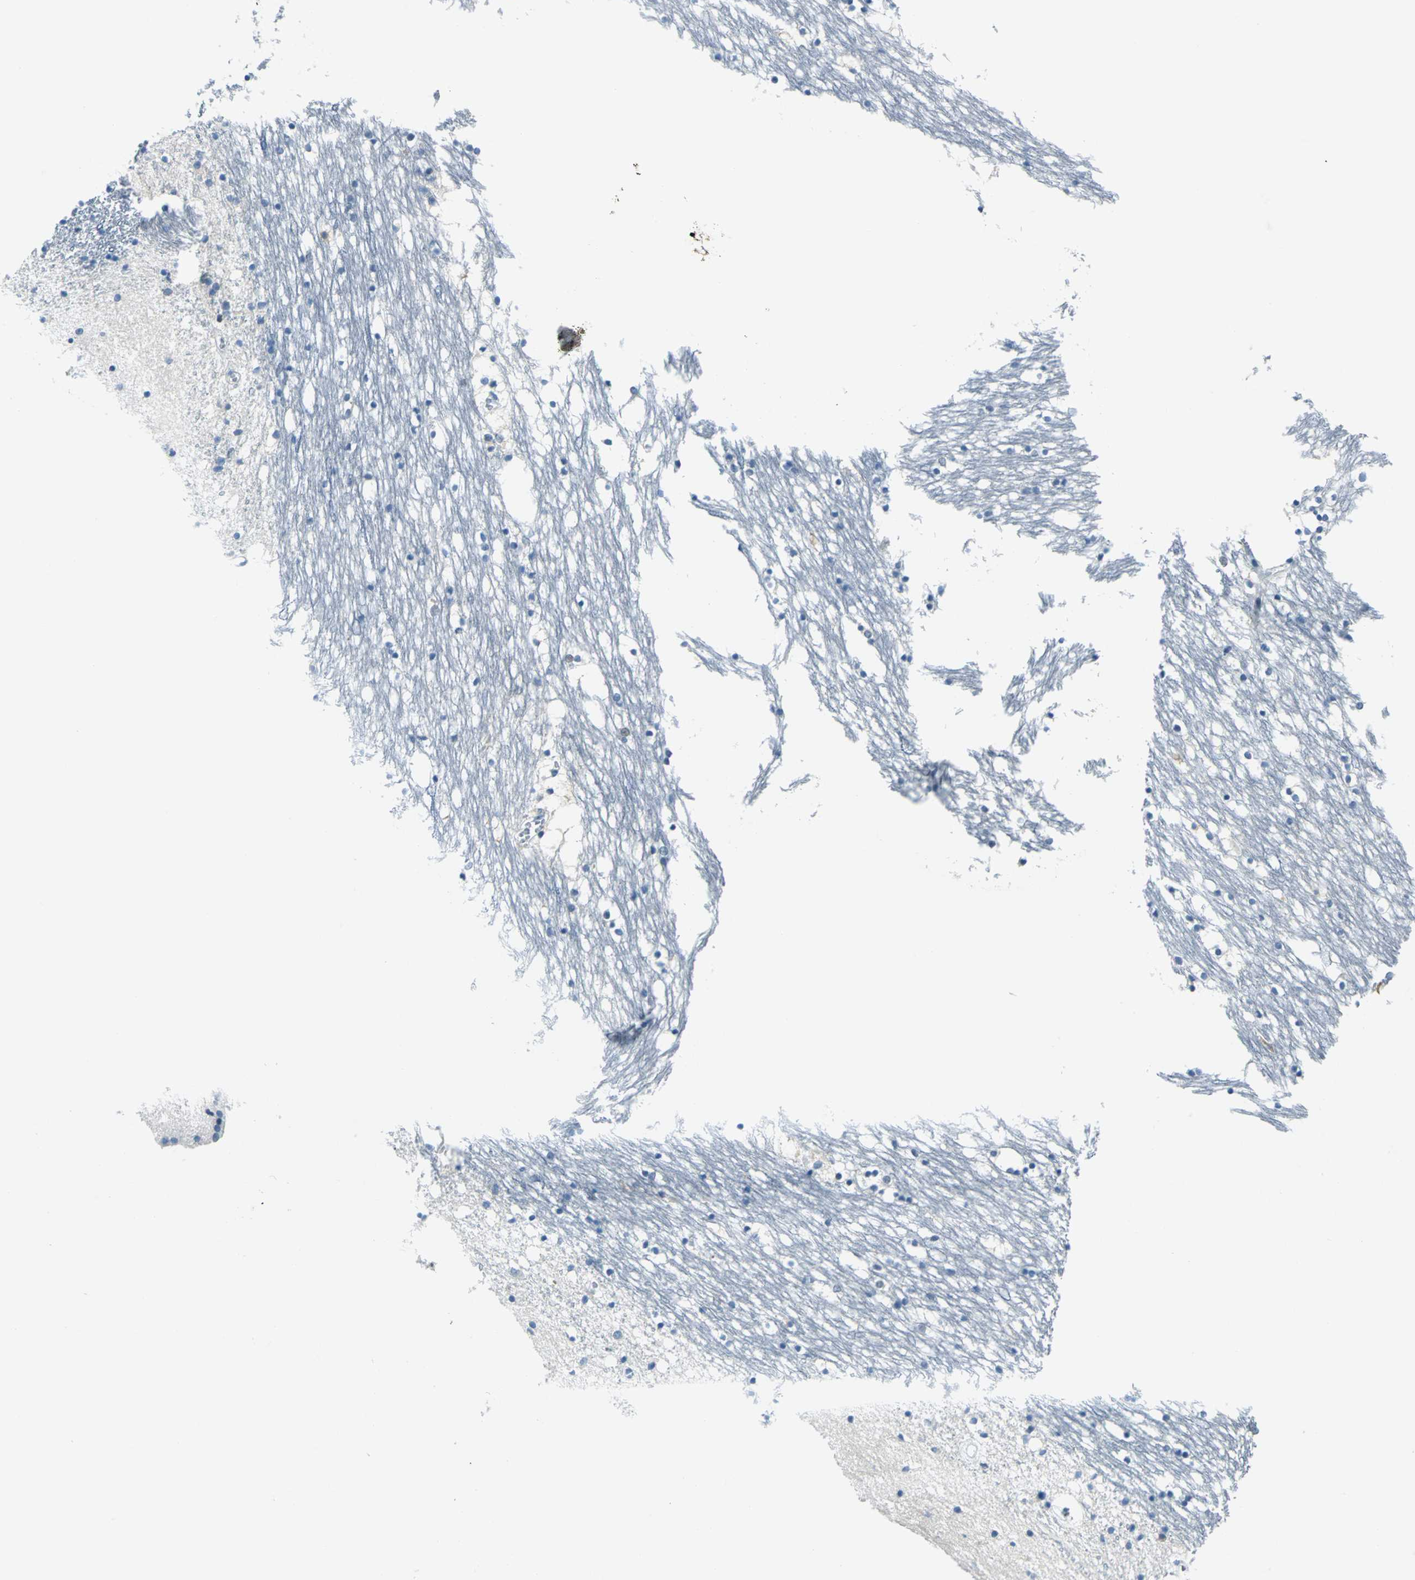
{"staining": {"intensity": "negative", "quantity": "none", "location": "none"}, "tissue": "caudate", "cell_type": "Glial cells", "image_type": "normal", "snomed": [{"axis": "morphology", "description": "Normal tissue, NOS"}, {"axis": "topography", "description": "Lateral ventricle wall"}], "caption": "Glial cells show no significant positivity in normal caudate.", "gene": "AKR1A1", "patient": {"sex": "male", "age": 45}}